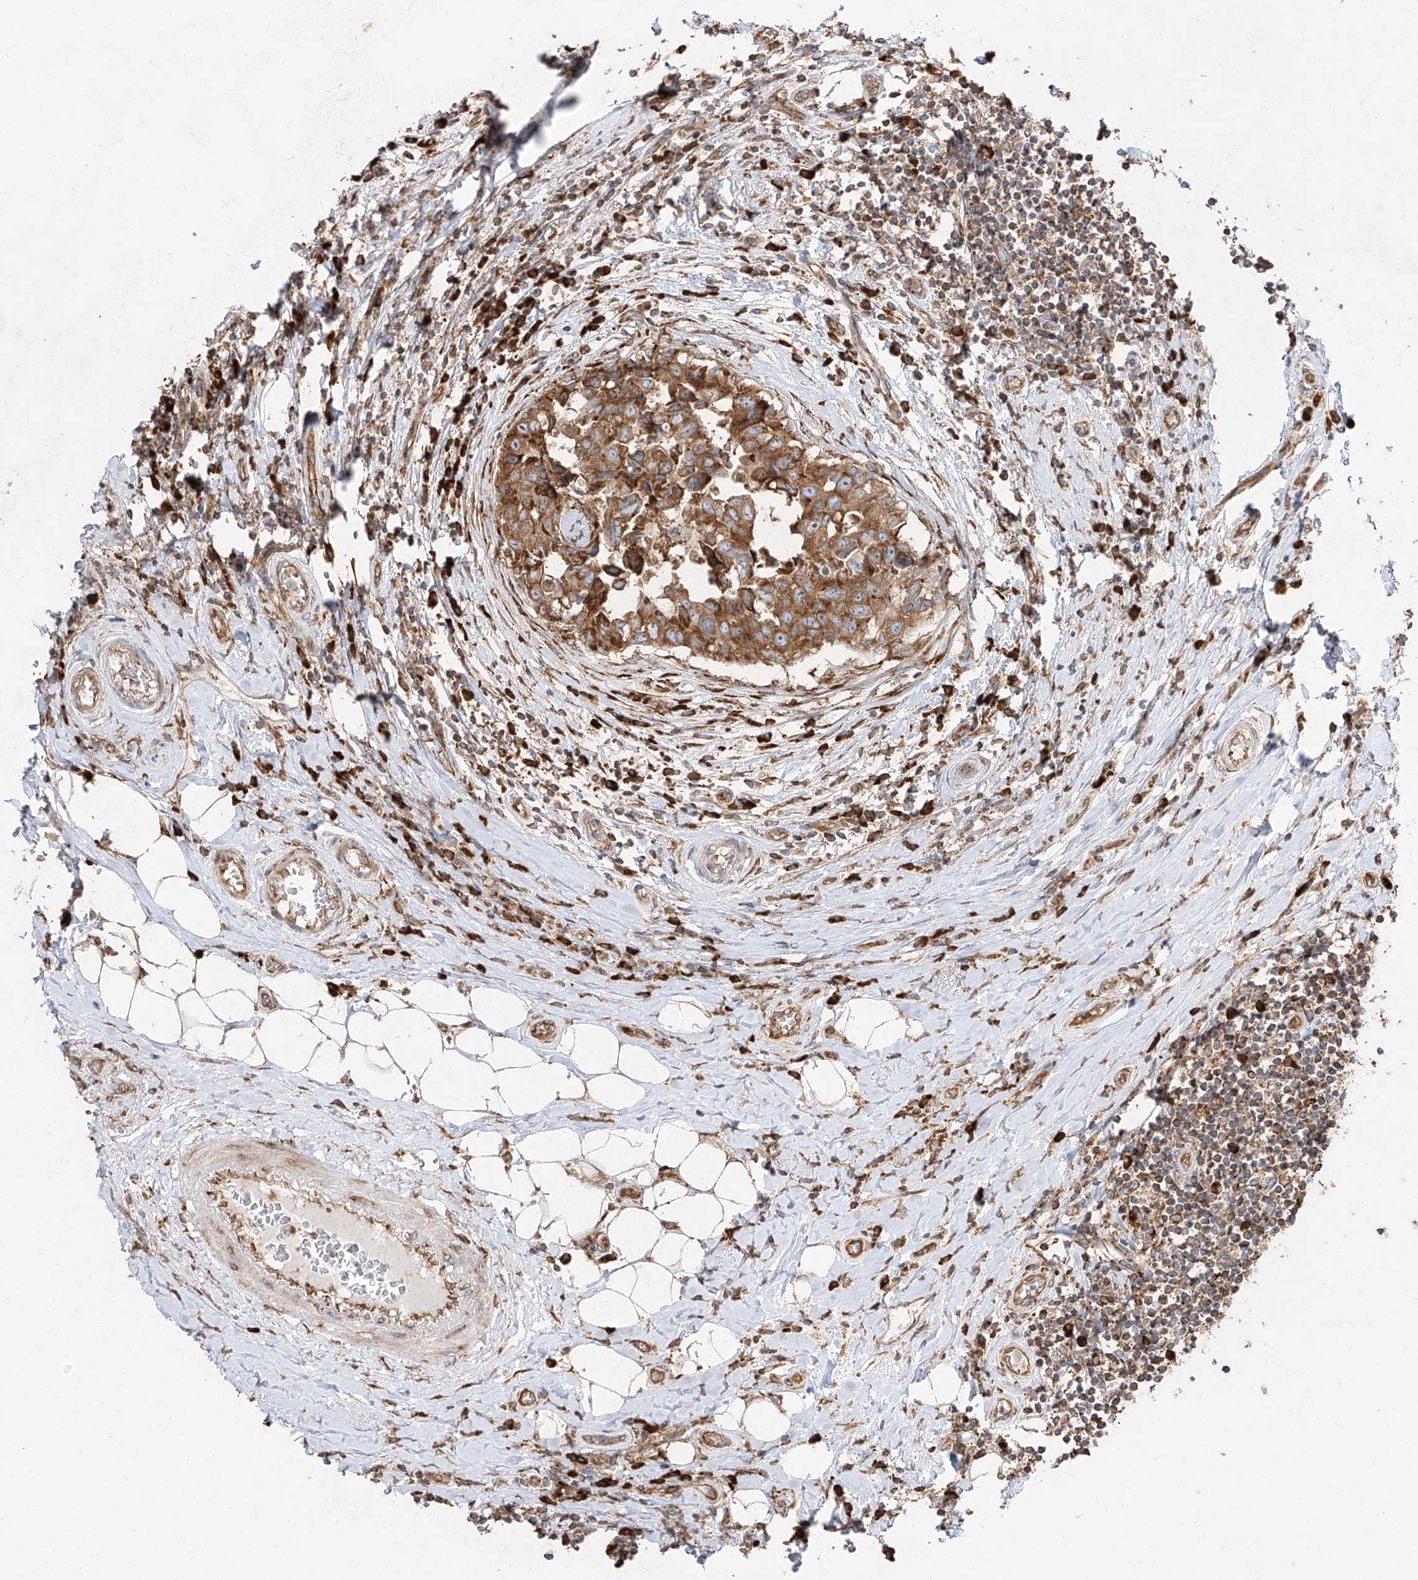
{"staining": {"intensity": "strong", "quantity": ">75%", "location": "cytoplasmic/membranous"}, "tissue": "breast cancer", "cell_type": "Tumor cells", "image_type": "cancer", "snomed": [{"axis": "morphology", "description": "Duct carcinoma"}, {"axis": "topography", "description": "Breast"}], "caption": "Protein expression analysis of human infiltrating ductal carcinoma (breast) reveals strong cytoplasmic/membranous staining in about >75% of tumor cells.", "gene": "RPS25", "patient": {"sex": "female", "age": 27}}